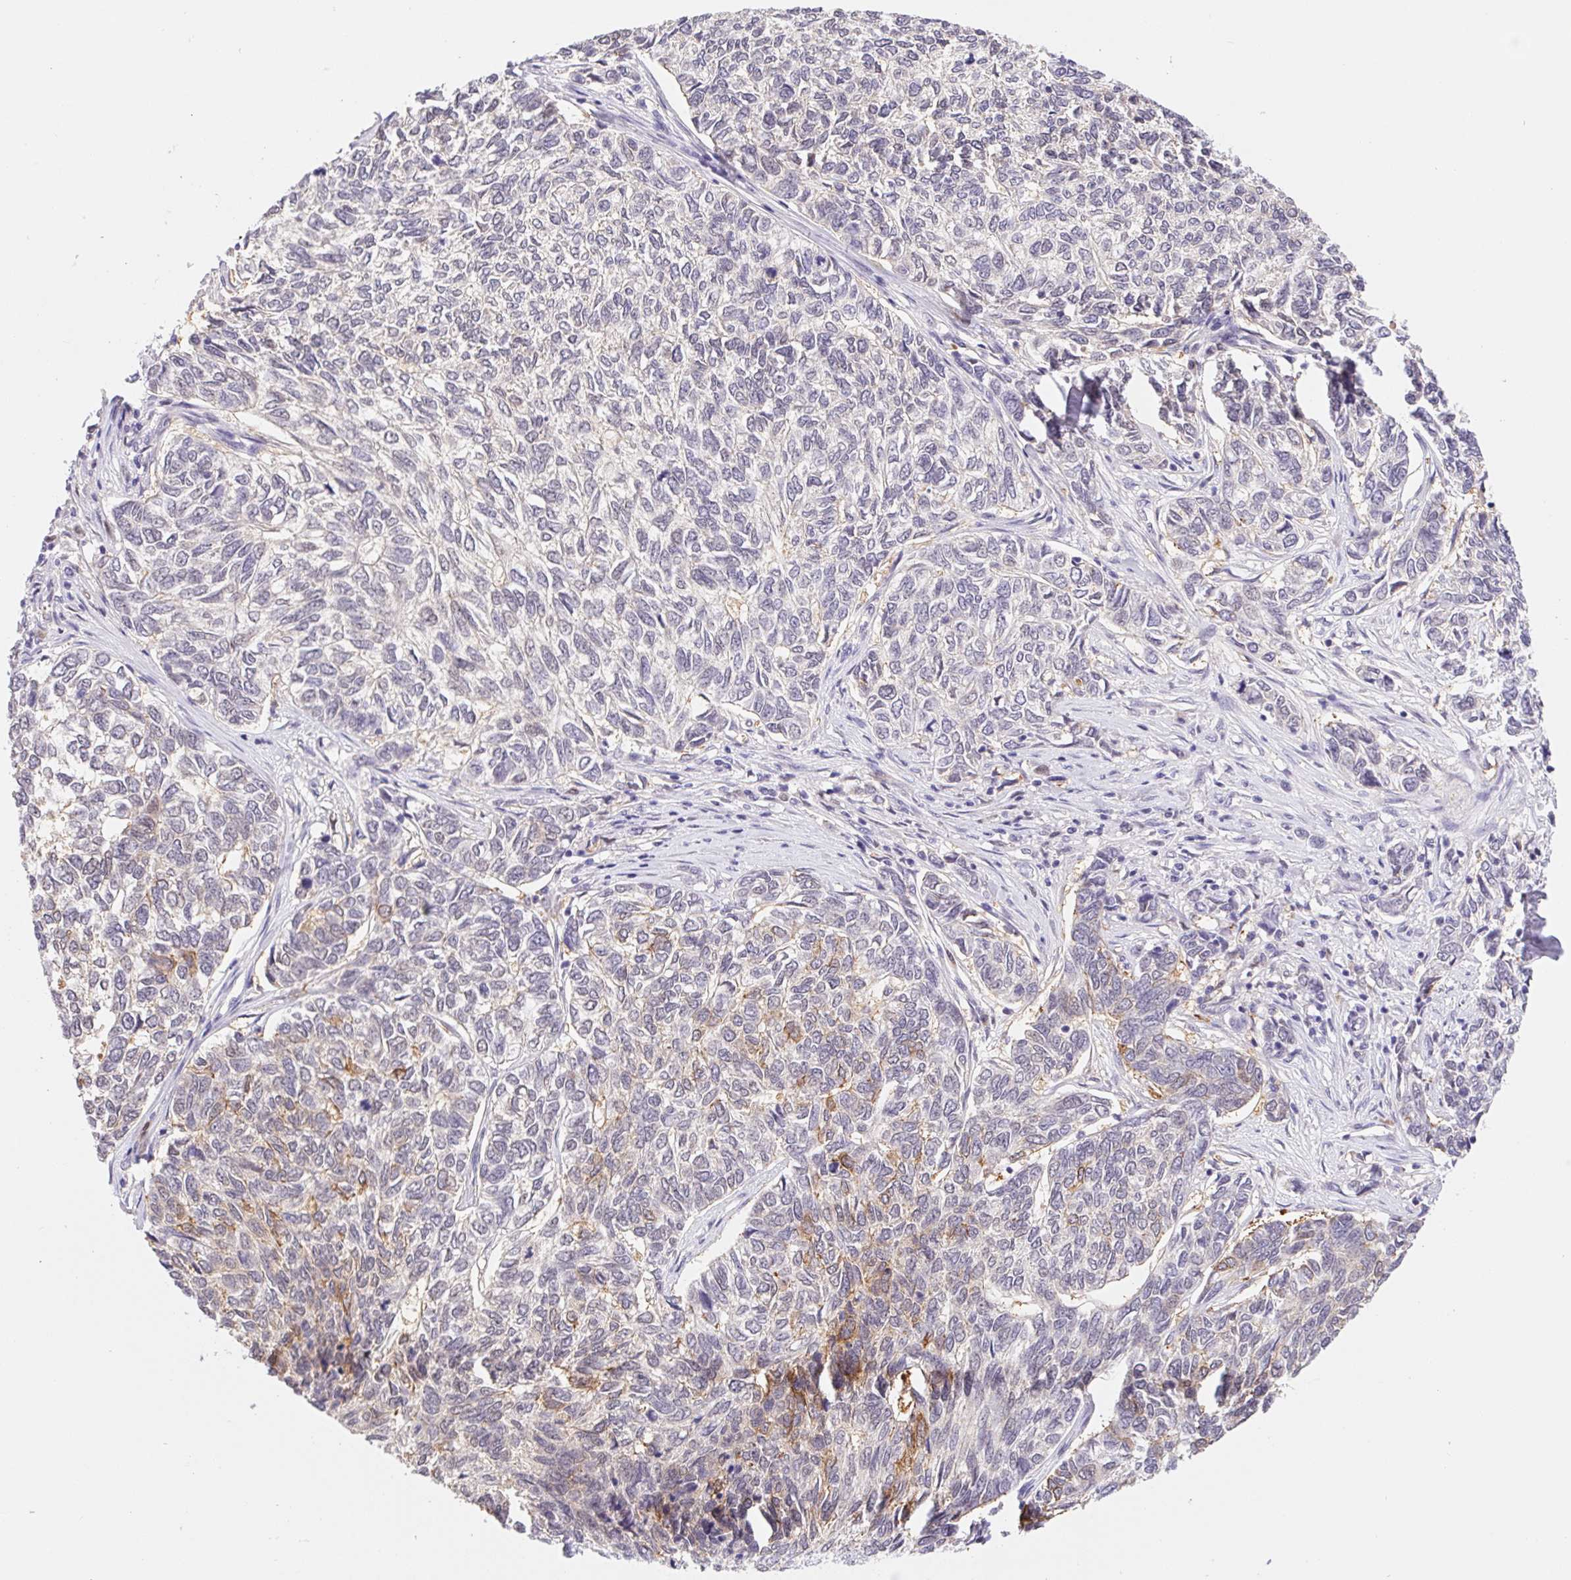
{"staining": {"intensity": "moderate", "quantity": "<25%", "location": "cytoplasmic/membranous"}, "tissue": "skin cancer", "cell_type": "Tumor cells", "image_type": "cancer", "snomed": [{"axis": "morphology", "description": "Basal cell carcinoma"}, {"axis": "topography", "description": "Skin"}], "caption": "A low amount of moderate cytoplasmic/membranous positivity is present in about <25% of tumor cells in skin cancer tissue.", "gene": "L3MBTL4", "patient": {"sex": "female", "age": 65}}